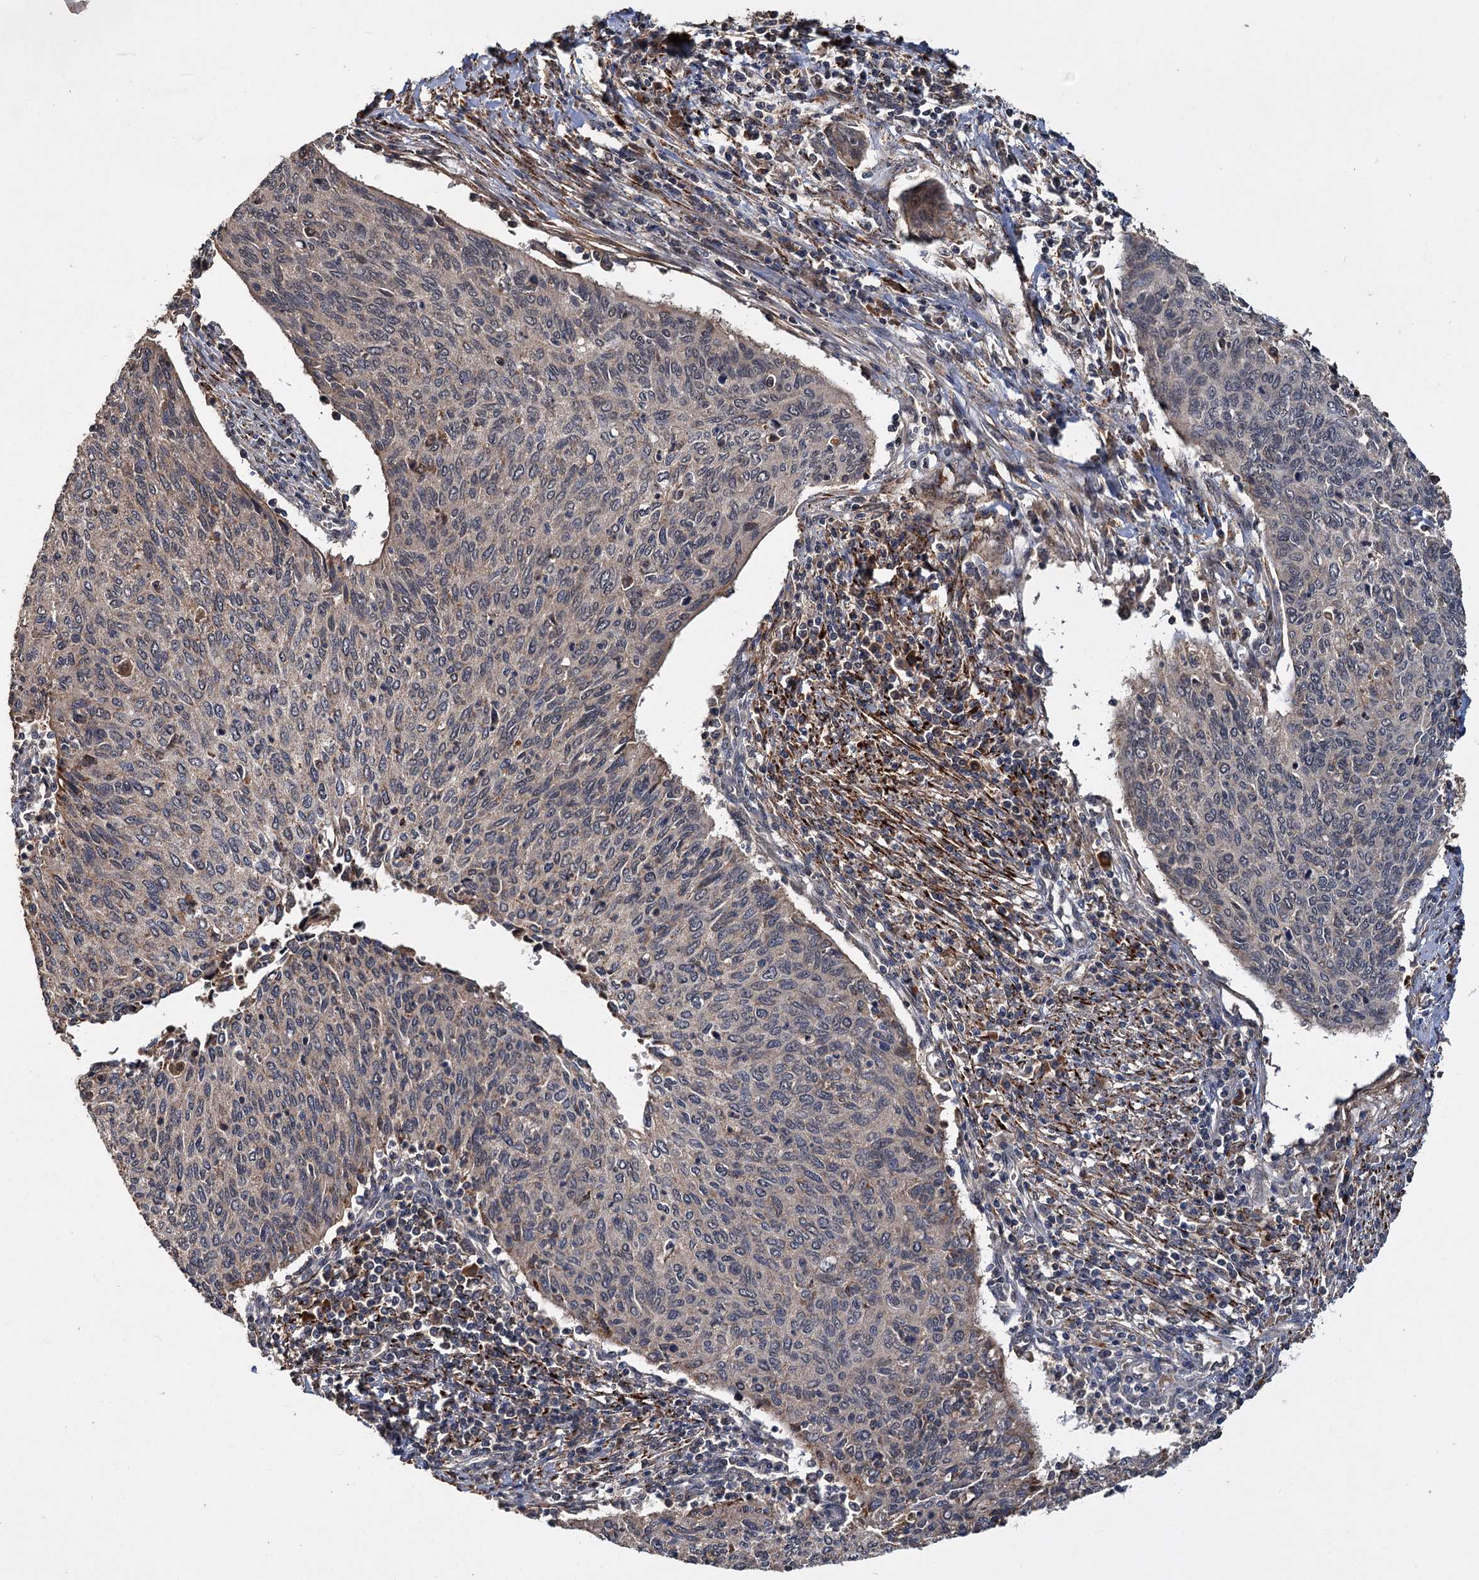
{"staining": {"intensity": "negative", "quantity": "none", "location": "none"}, "tissue": "cervical cancer", "cell_type": "Tumor cells", "image_type": "cancer", "snomed": [{"axis": "morphology", "description": "Squamous cell carcinoma, NOS"}, {"axis": "topography", "description": "Cervix"}], "caption": "Immunohistochemistry histopathology image of neoplastic tissue: human cervical cancer stained with DAB (3,3'-diaminobenzidine) reveals no significant protein expression in tumor cells. (Immunohistochemistry, brightfield microscopy, high magnification).", "gene": "MBD6", "patient": {"sex": "female", "age": 38}}